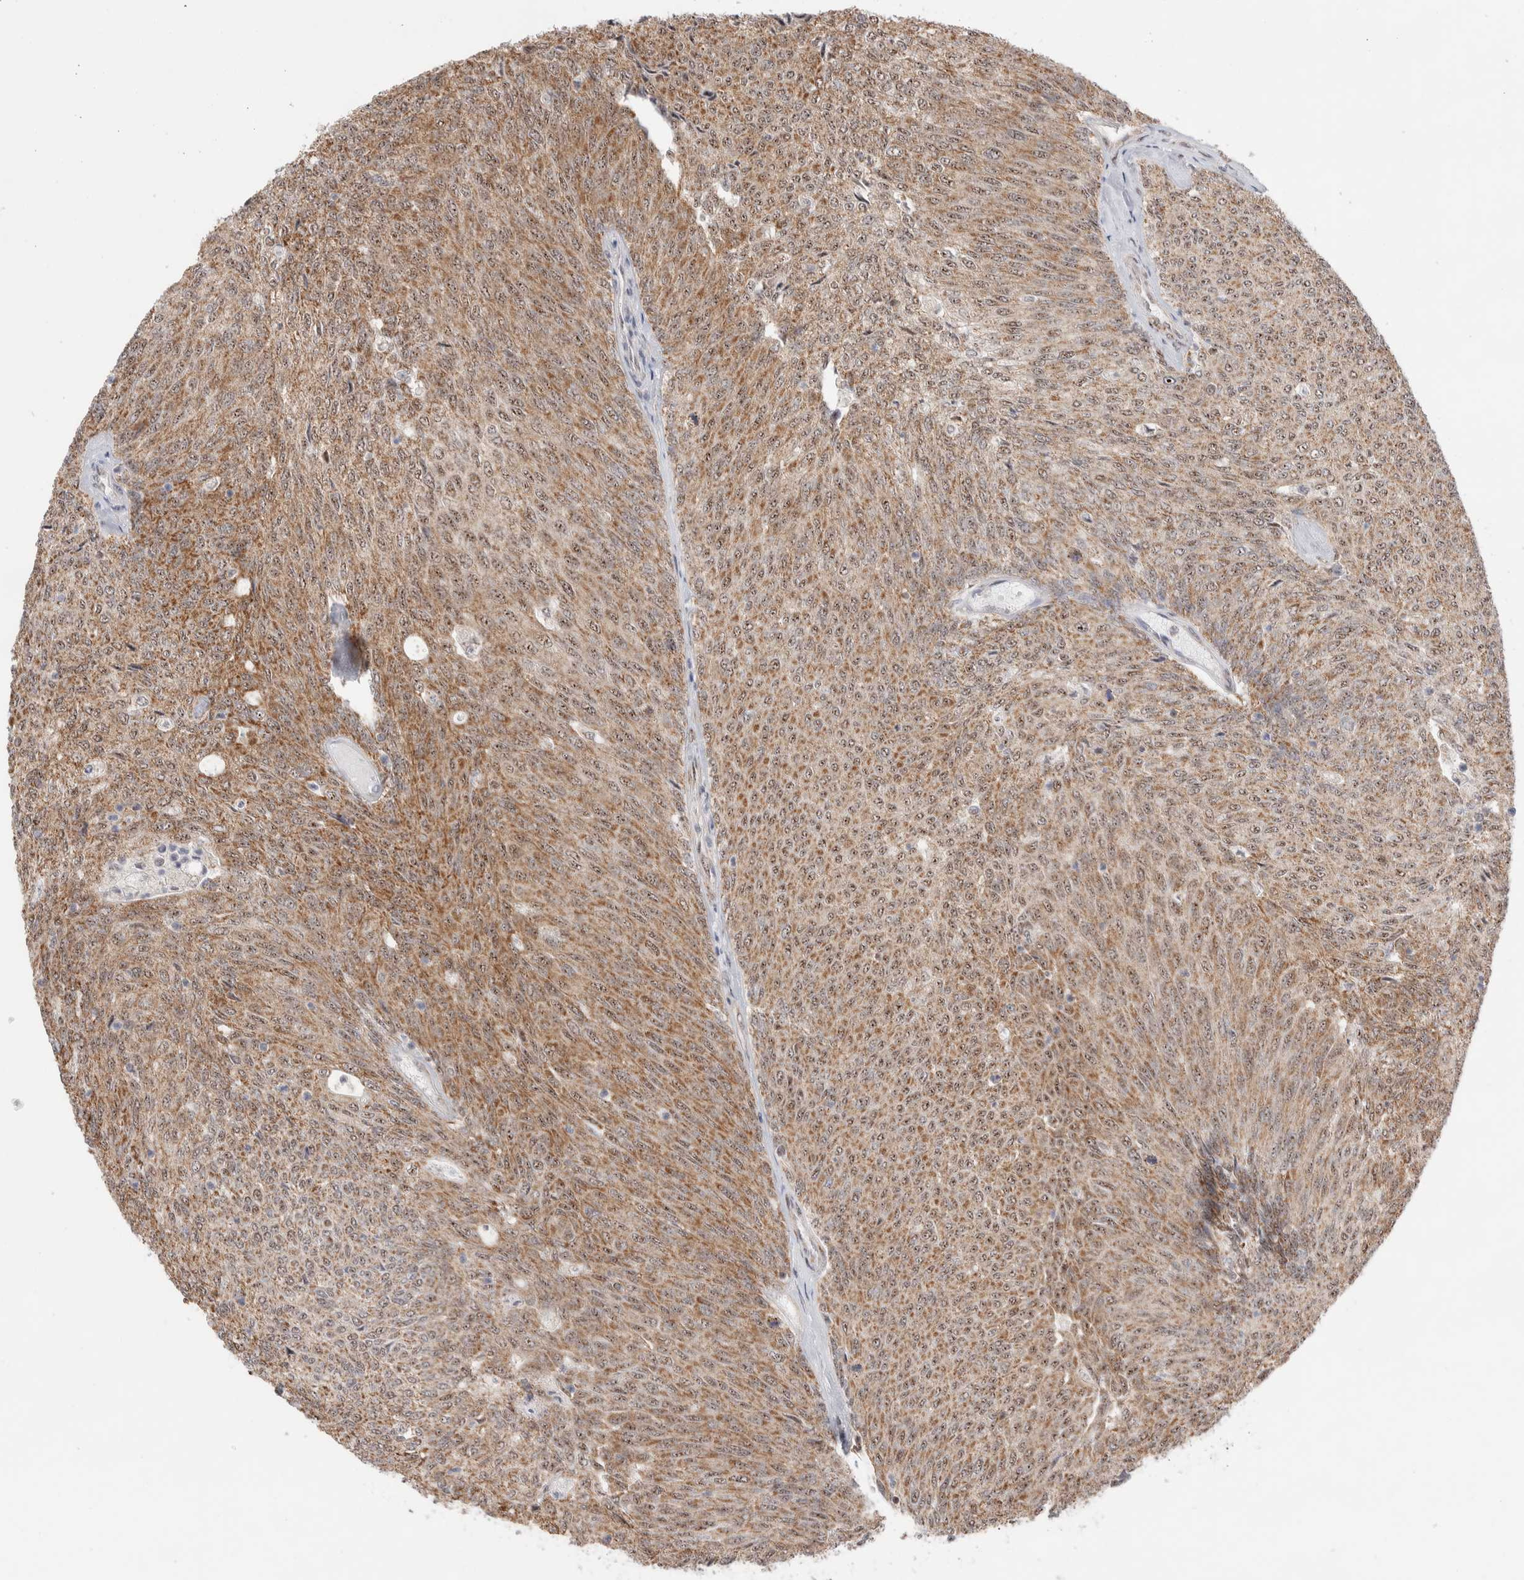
{"staining": {"intensity": "moderate", "quantity": ">75%", "location": "cytoplasmic/membranous,nuclear"}, "tissue": "urothelial cancer", "cell_type": "Tumor cells", "image_type": "cancer", "snomed": [{"axis": "morphology", "description": "Urothelial carcinoma, Low grade"}, {"axis": "topography", "description": "Urinary bladder"}], "caption": "About >75% of tumor cells in urothelial carcinoma (low-grade) demonstrate moderate cytoplasmic/membranous and nuclear protein positivity as visualized by brown immunohistochemical staining.", "gene": "ZNF695", "patient": {"sex": "female", "age": 79}}